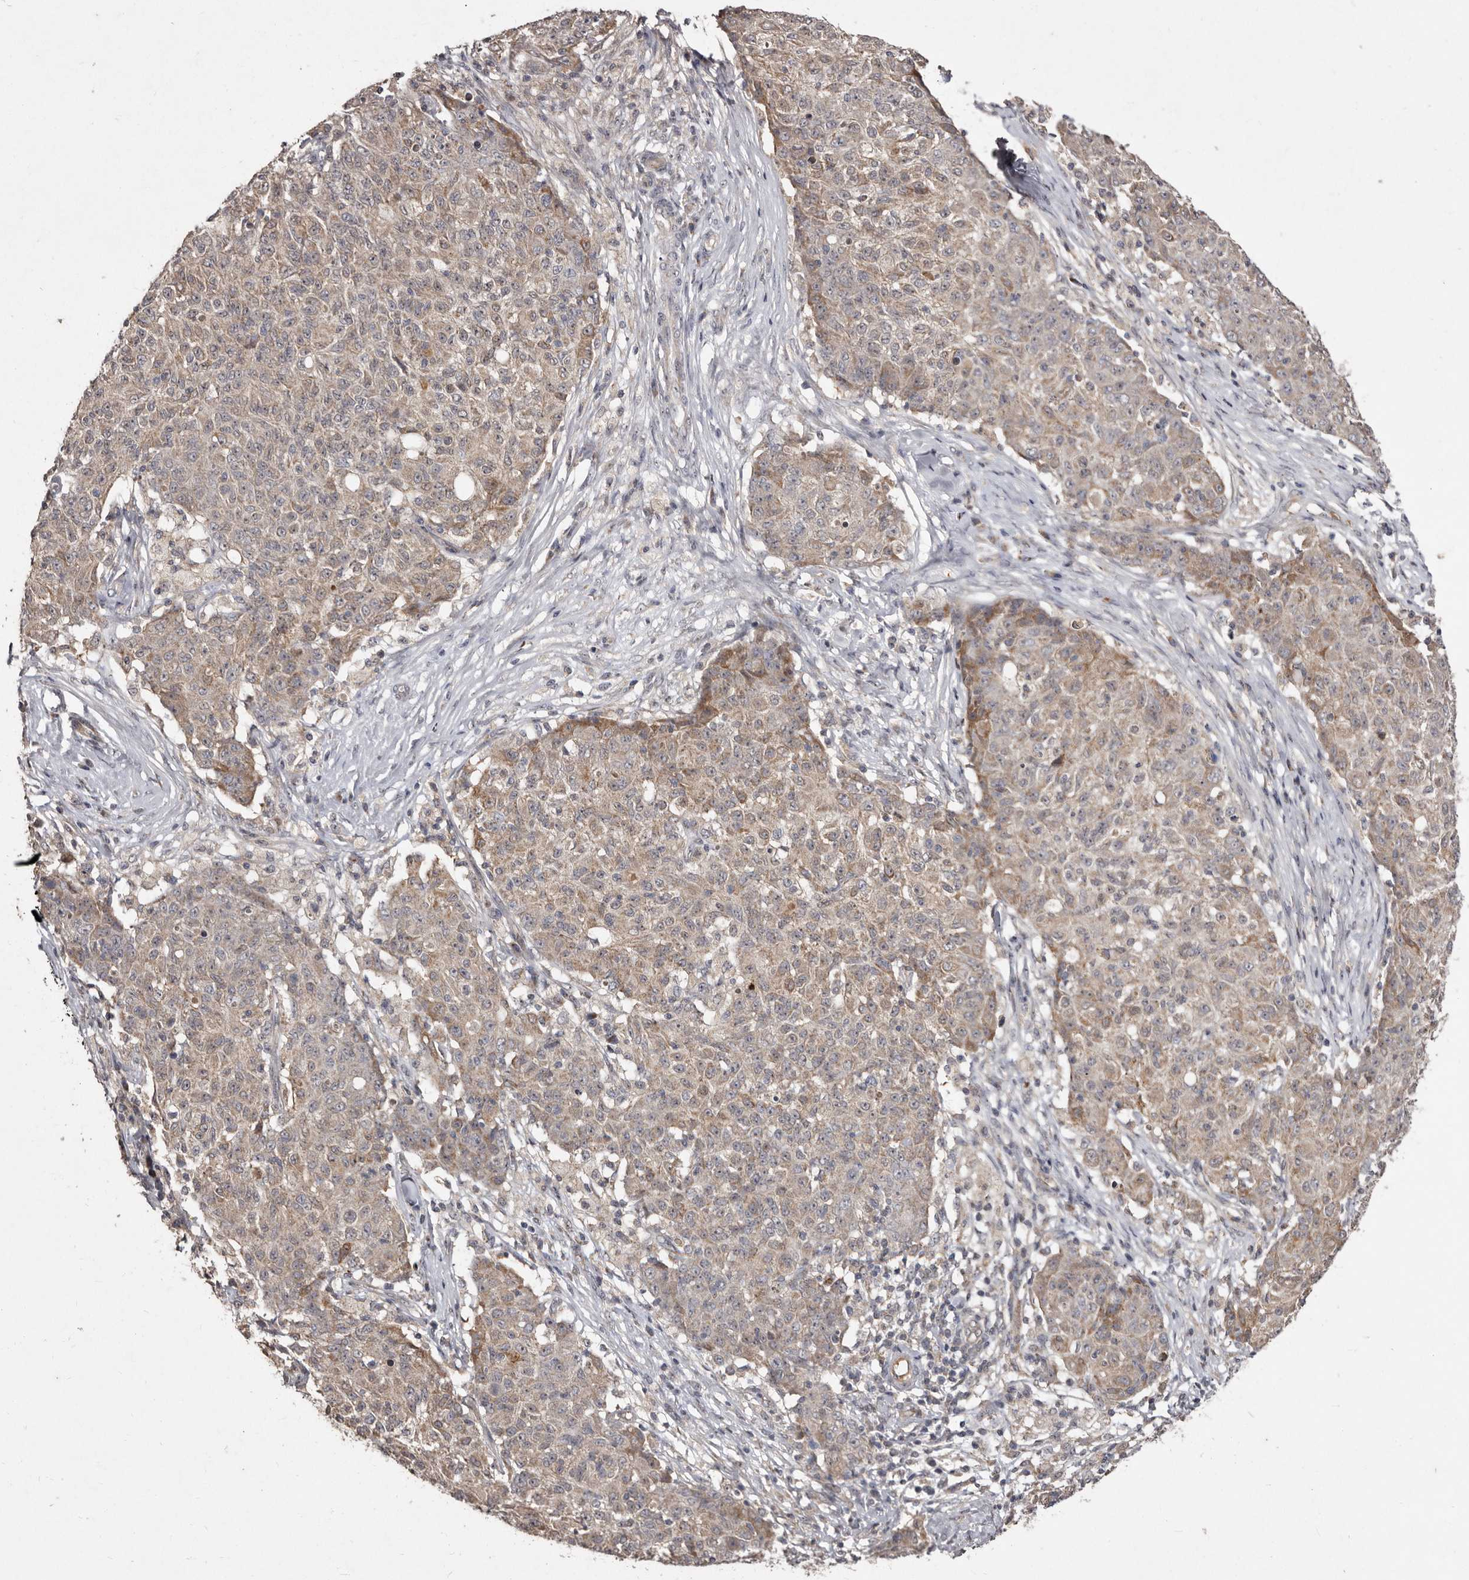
{"staining": {"intensity": "weak", "quantity": ">75%", "location": "cytoplasmic/membranous"}, "tissue": "ovarian cancer", "cell_type": "Tumor cells", "image_type": "cancer", "snomed": [{"axis": "morphology", "description": "Carcinoma, endometroid"}, {"axis": "topography", "description": "Ovary"}], "caption": "Weak cytoplasmic/membranous staining is identified in approximately >75% of tumor cells in ovarian cancer.", "gene": "FLAD1", "patient": {"sex": "female", "age": 42}}